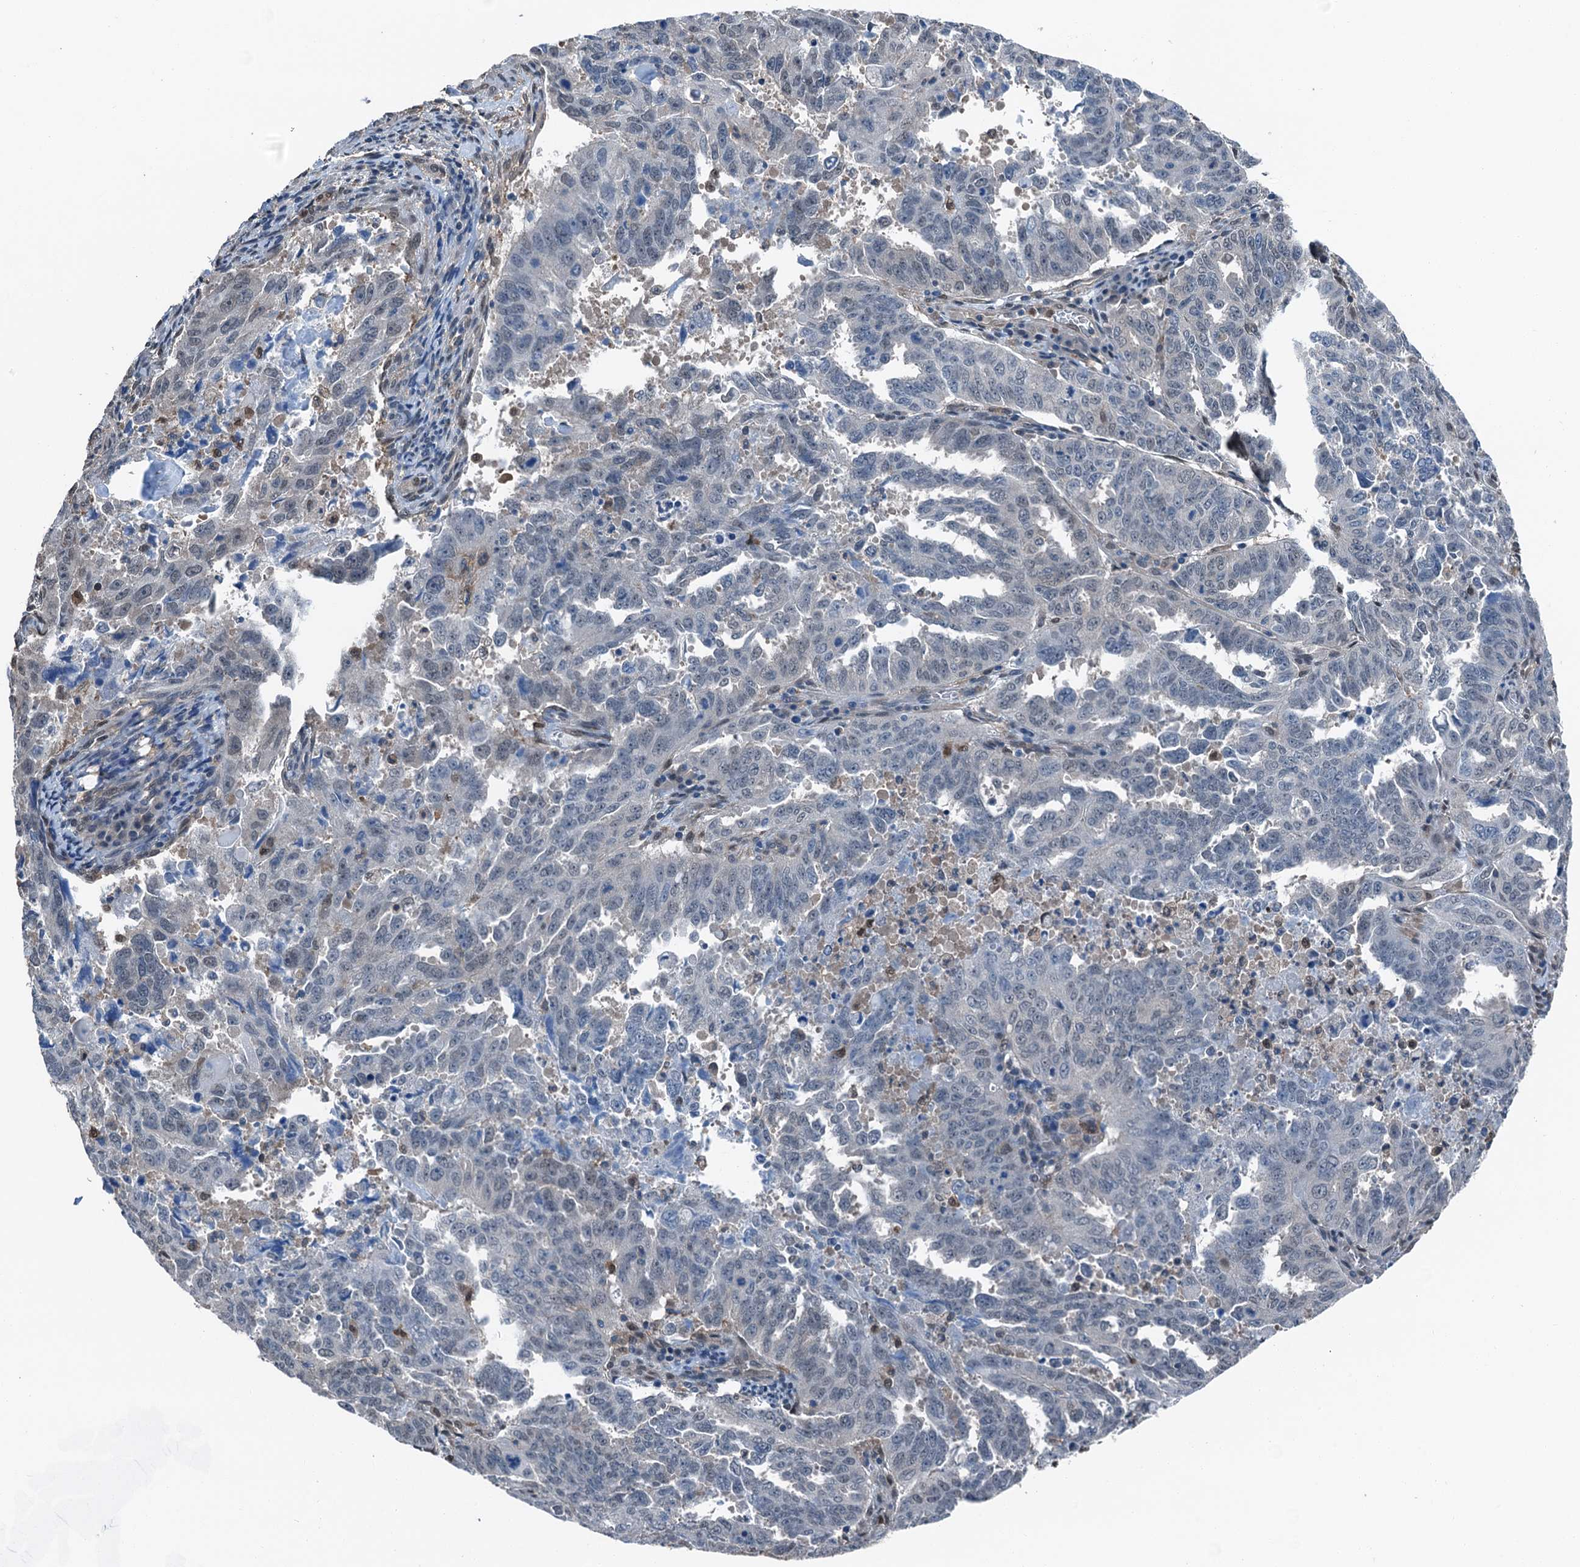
{"staining": {"intensity": "negative", "quantity": "none", "location": "none"}, "tissue": "endometrial cancer", "cell_type": "Tumor cells", "image_type": "cancer", "snomed": [{"axis": "morphology", "description": "Adenocarcinoma, NOS"}, {"axis": "topography", "description": "Endometrium"}], "caption": "The micrograph demonstrates no staining of tumor cells in endometrial cancer.", "gene": "RNH1", "patient": {"sex": "female", "age": 65}}